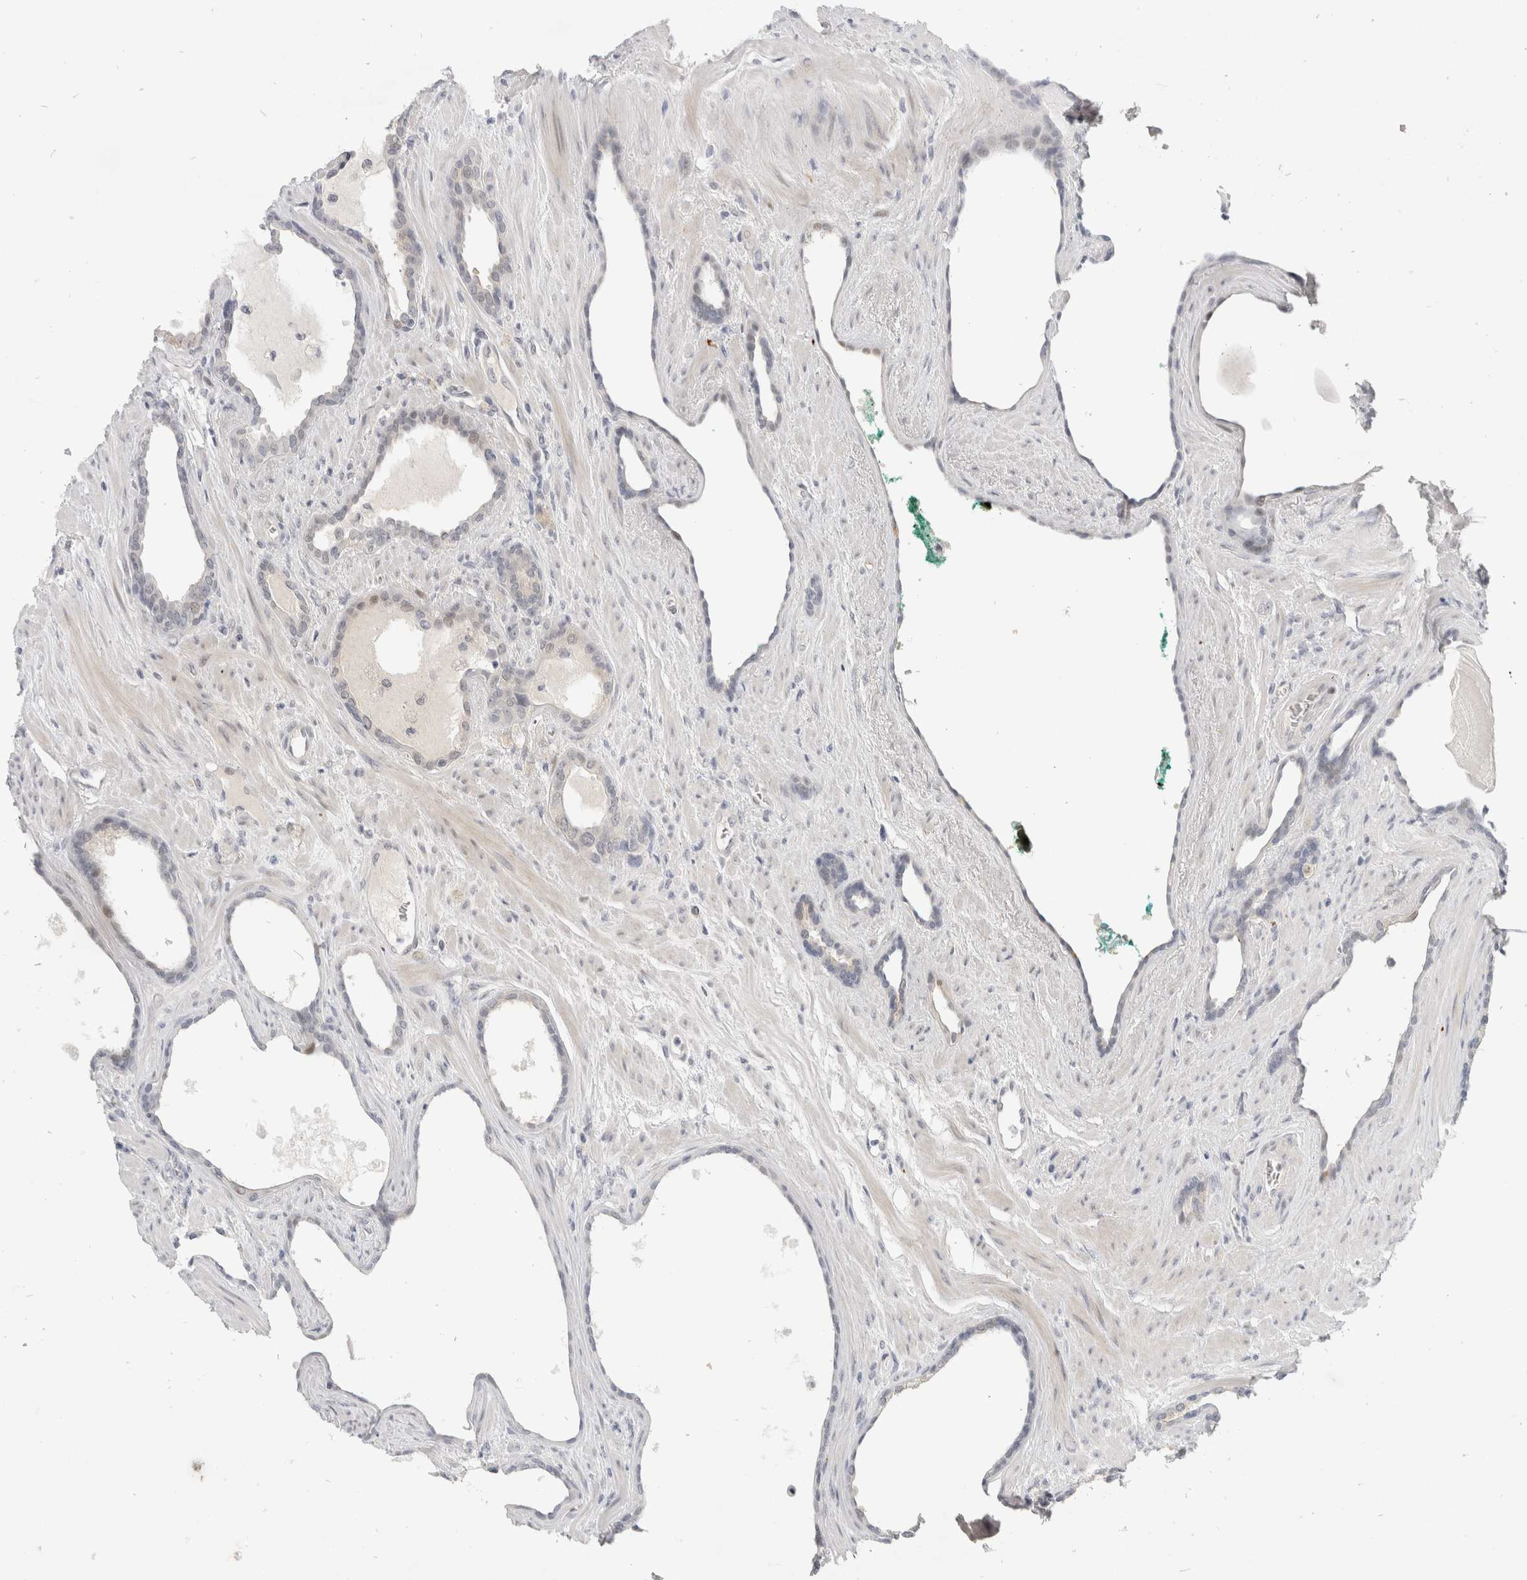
{"staining": {"intensity": "moderate", "quantity": ">75%", "location": "cytoplasmic/membranous"}, "tissue": "prostate cancer", "cell_type": "Tumor cells", "image_type": "cancer", "snomed": [{"axis": "morphology", "description": "Adenocarcinoma, Low grade"}, {"axis": "topography", "description": "Prostate"}], "caption": "Prostate cancer stained for a protein (brown) displays moderate cytoplasmic/membranous positive positivity in approximately >75% of tumor cells.", "gene": "TOM1L2", "patient": {"sex": "male", "age": 70}}